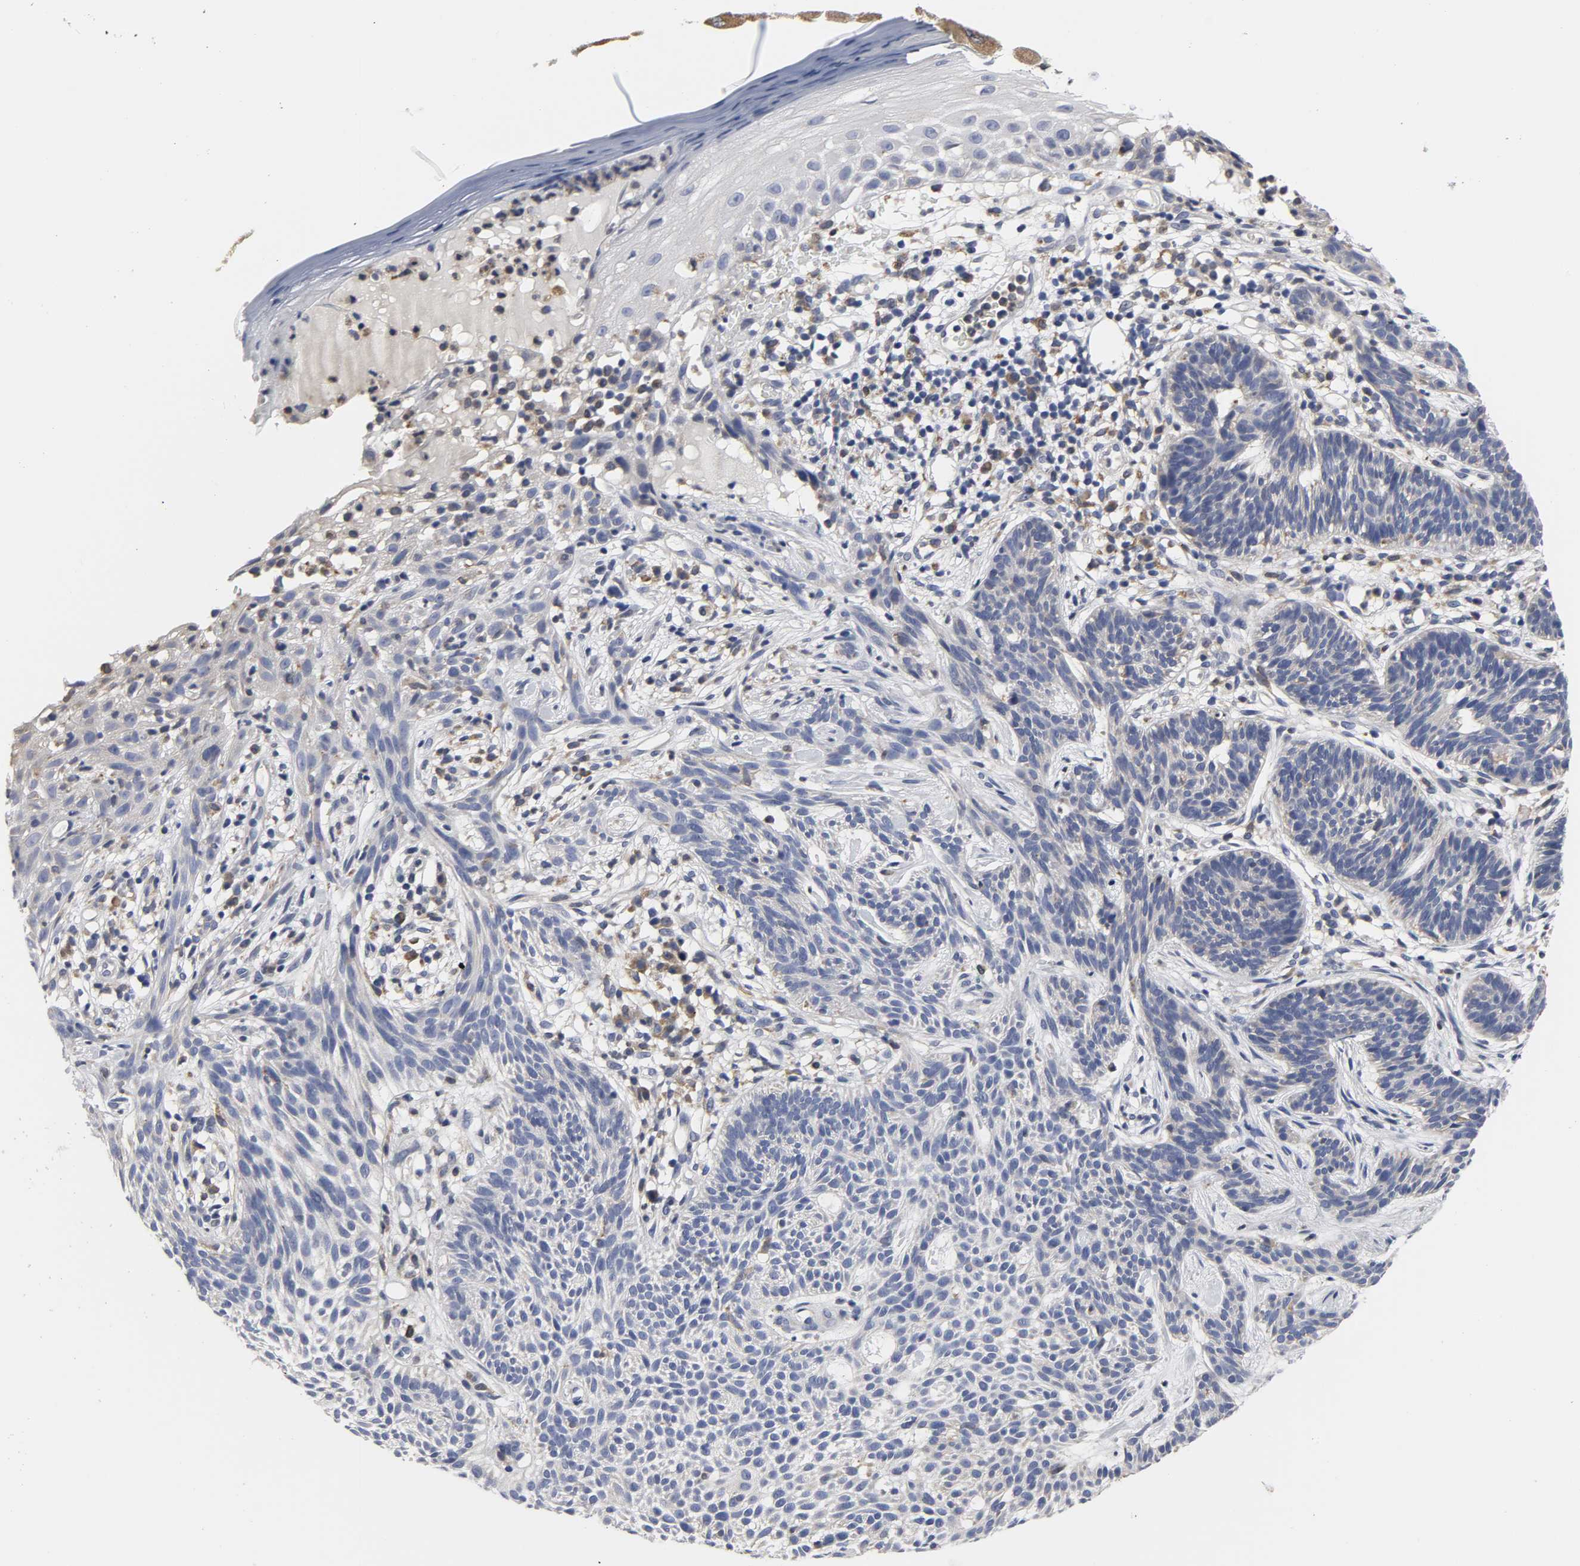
{"staining": {"intensity": "negative", "quantity": "none", "location": "none"}, "tissue": "skin cancer", "cell_type": "Tumor cells", "image_type": "cancer", "snomed": [{"axis": "morphology", "description": "Normal tissue, NOS"}, {"axis": "morphology", "description": "Basal cell carcinoma"}, {"axis": "topography", "description": "Skin"}], "caption": "Micrograph shows no protein positivity in tumor cells of skin cancer (basal cell carcinoma) tissue.", "gene": "HCK", "patient": {"sex": "female", "age": 69}}